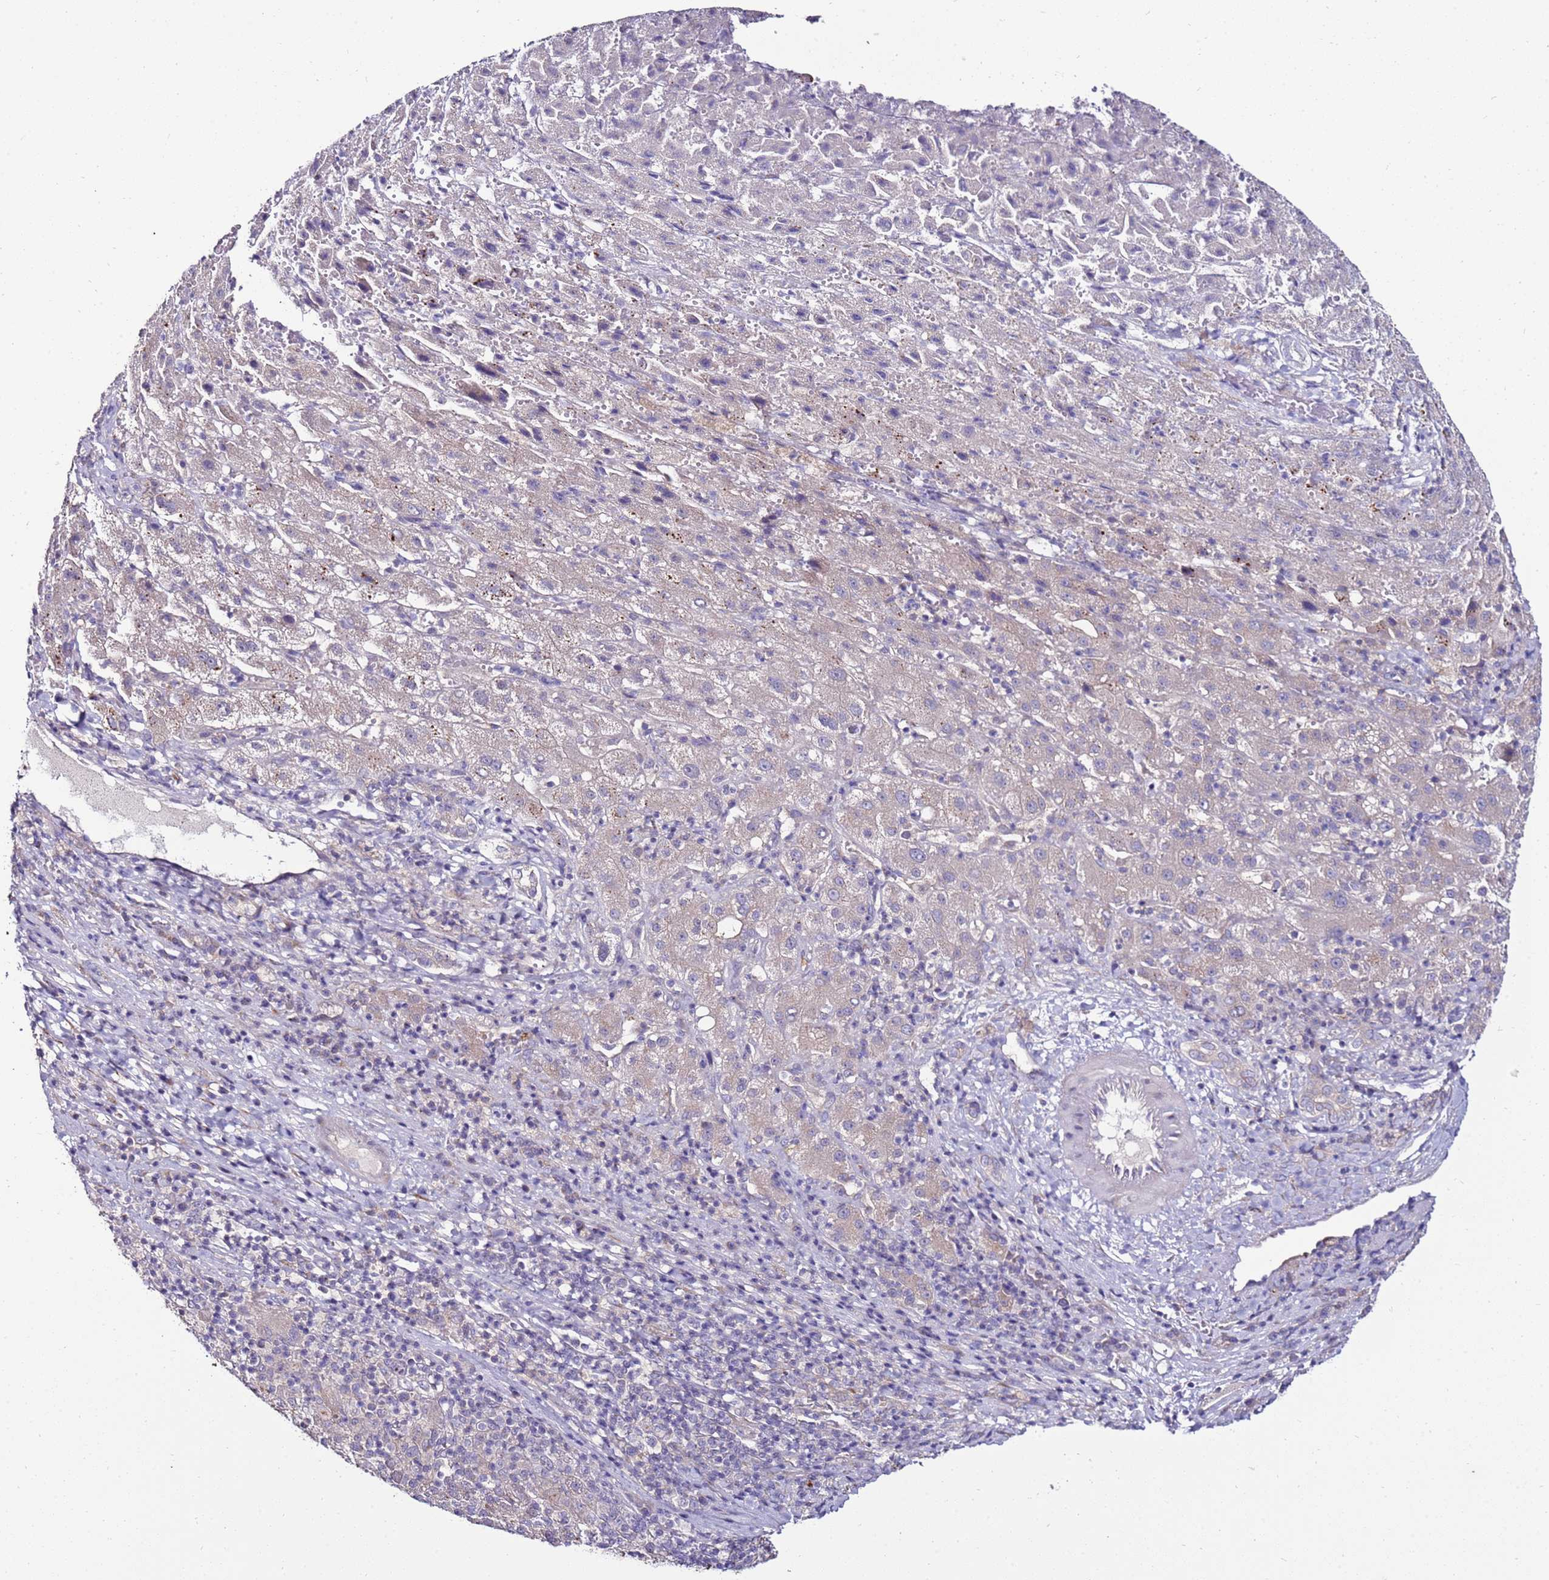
{"staining": {"intensity": "negative", "quantity": "none", "location": "none"}, "tissue": "liver cancer", "cell_type": "Tumor cells", "image_type": "cancer", "snomed": [{"axis": "morphology", "description": "Carcinoma, Hepatocellular, NOS"}, {"axis": "topography", "description": "Liver"}], "caption": "DAB (3,3'-diaminobenzidine) immunohistochemical staining of liver hepatocellular carcinoma exhibits no significant expression in tumor cells.", "gene": "GPN3", "patient": {"sex": "female", "age": 58}}